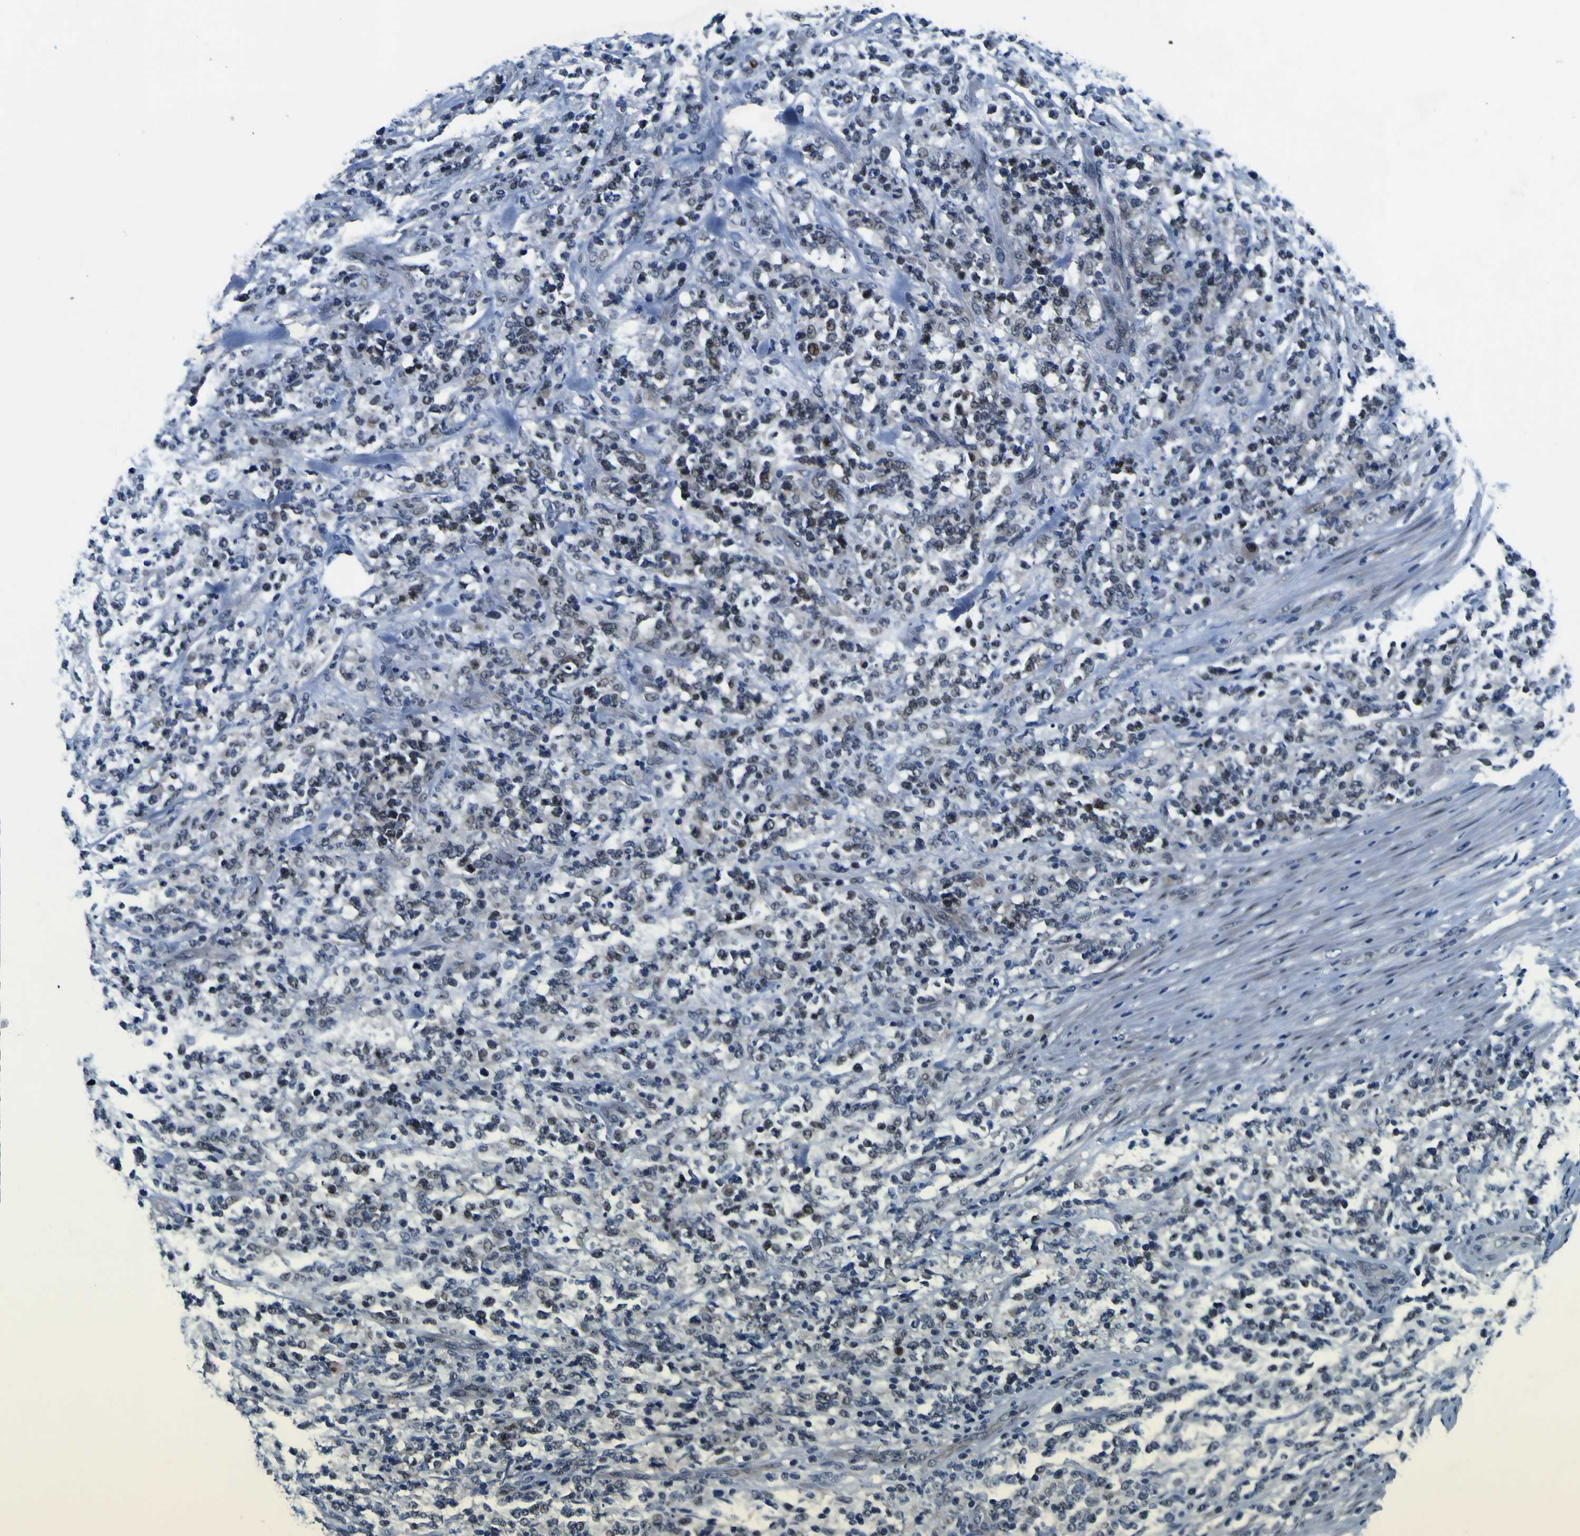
{"staining": {"intensity": "negative", "quantity": "none", "location": "none"}, "tissue": "lymphoma", "cell_type": "Tumor cells", "image_type": "cancer", "snomed": [{"axis": "morphology", "description": "Malignant lymphoma, non-Hodgkin's type, High grade"}, {"axis": "topography", "description": "Soft tissue"}], "caption": "DAB (3,3'-diaminobenzidine) immunohistochemical staining of lymphoma reveals no significant expression in tumor cells.", "gene": "CUL4B", "patient": {"sex": "male", "age": 18}}